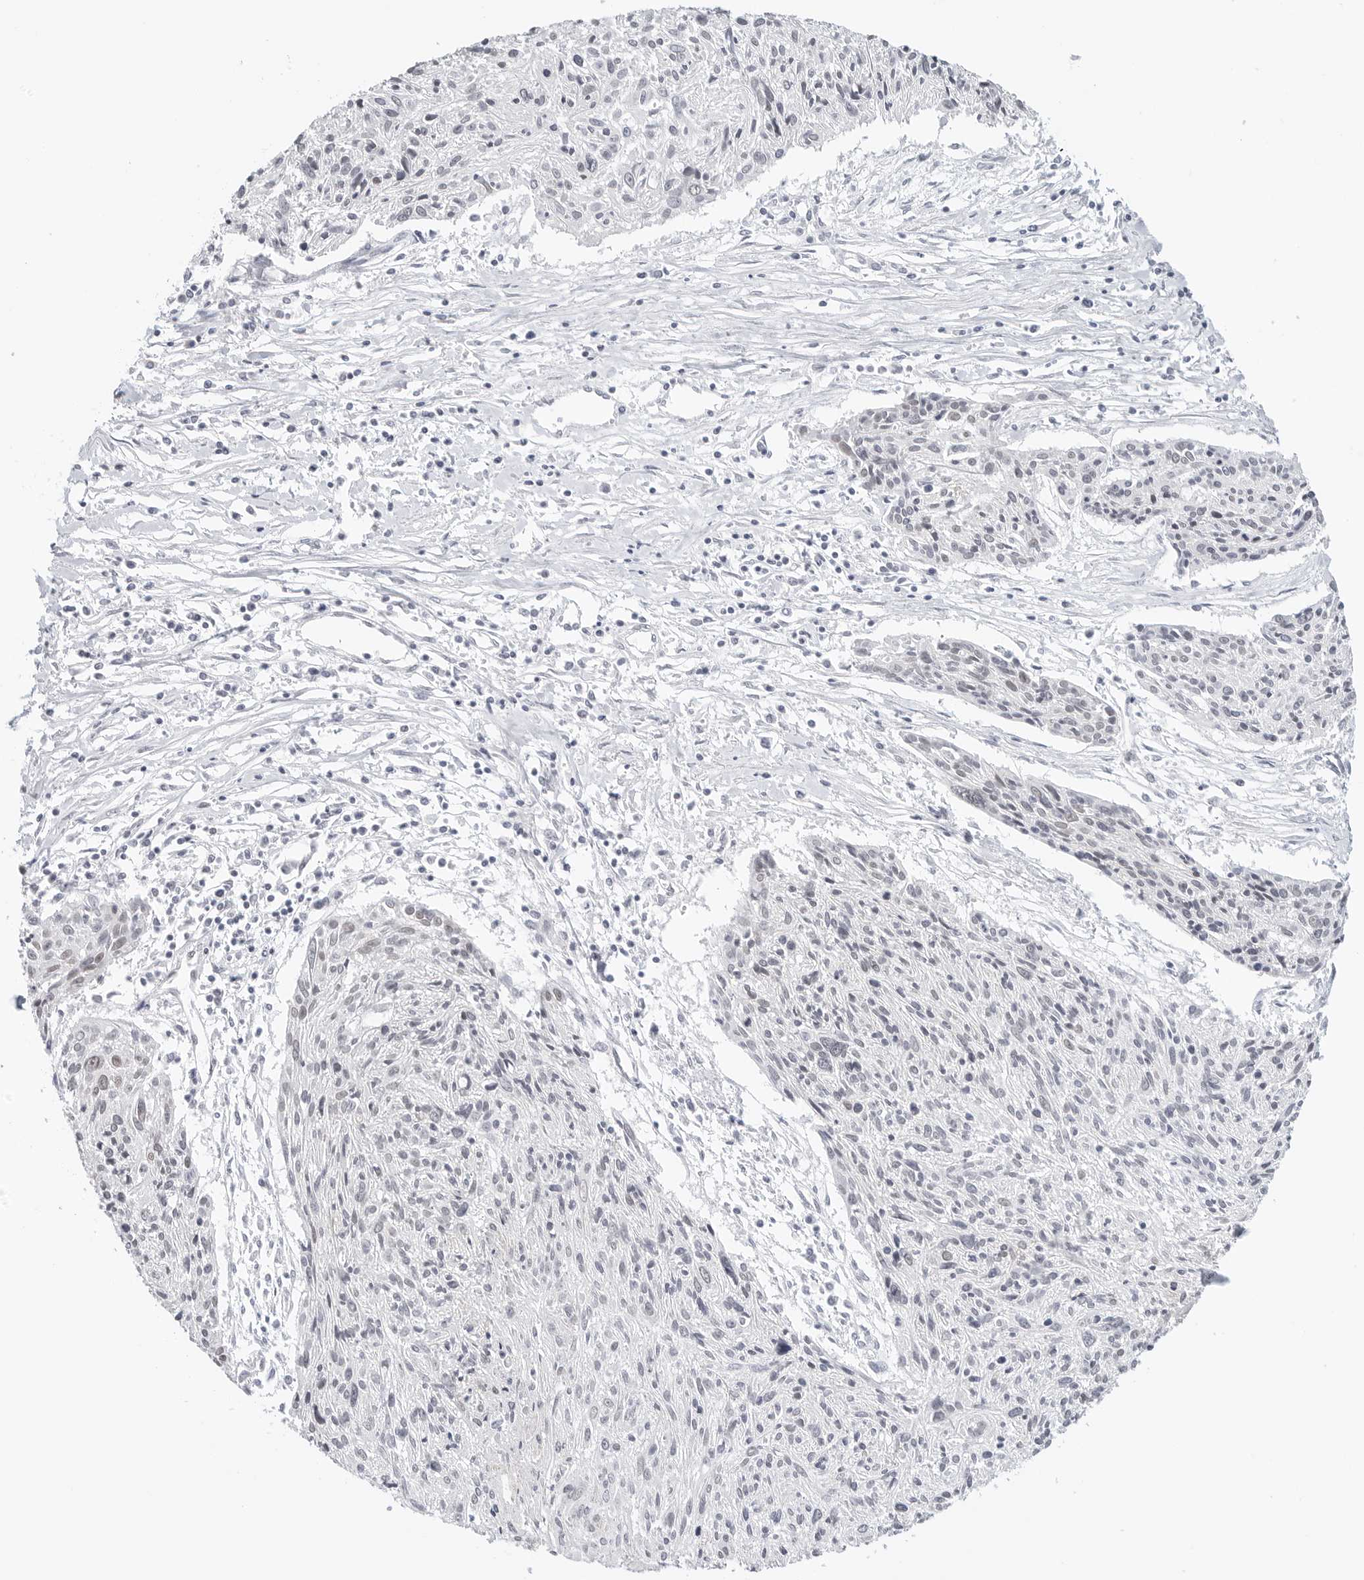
{"staining": {"intensity": "negative", "quantity": "none", "location": "none"}, "tissue": "cervical cancer", "cell_type": "Tumor cells", "image_type": "cancer", "snomed": [{"axis": "morphology", "description": "Squamous cell carcinoma, NOS"}, {"axis": "topography", "description": "Cervix"}], "caption": "A high-resolution histopathology image shows immunohistochemistry (IHC) staining of cervical cancer, which shows no significant positivity in tumor cells.", "gene": "TSEN2", "patient": {"sex": "female", "age": 51}}